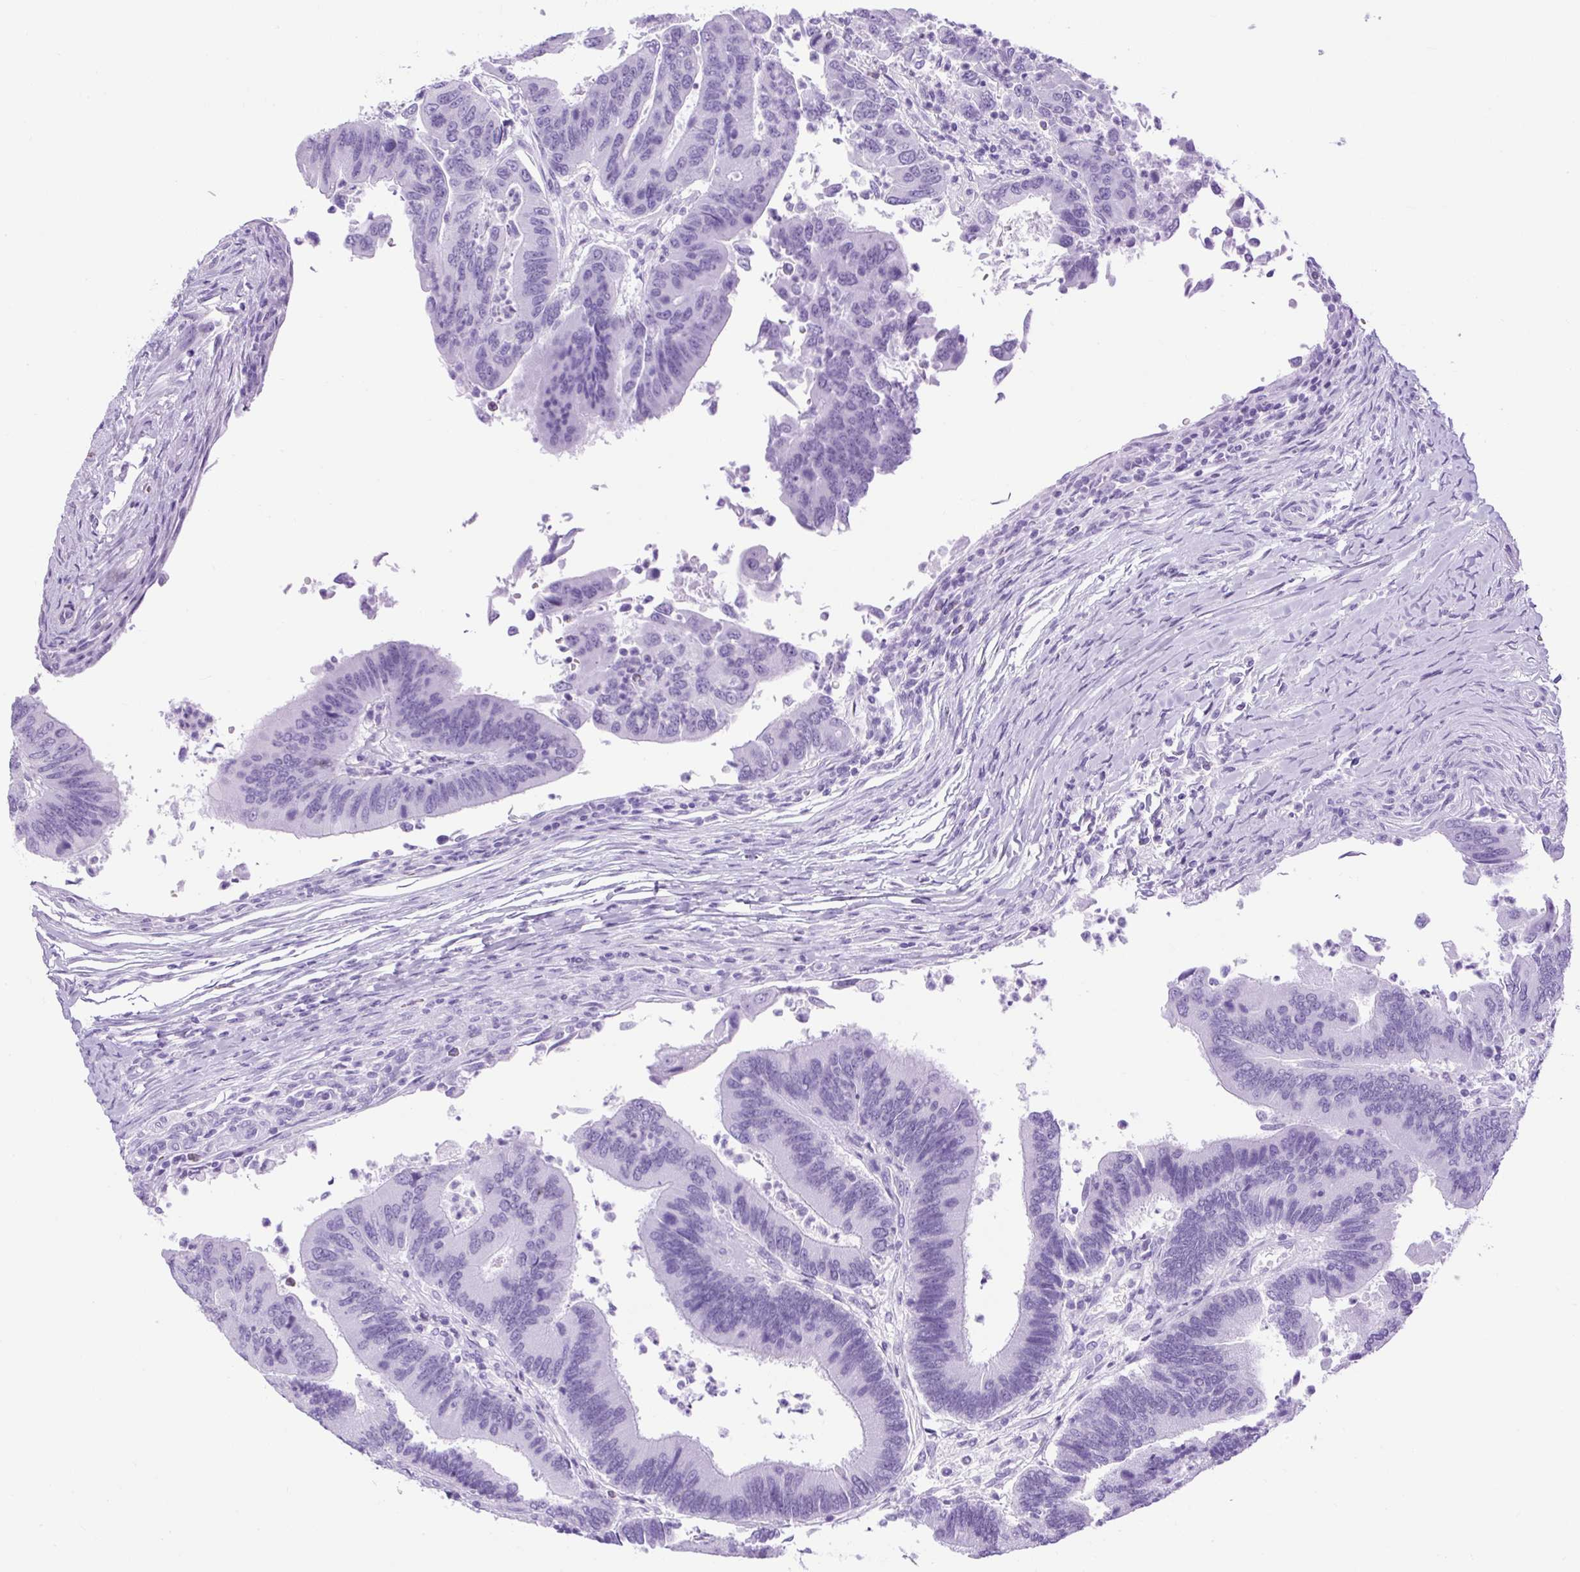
{"staining": {"intensity": "negative", "quantity": "none", "location": "none"}, "tissue": "colorectal cancer", "cell_type": "Tumor cells", "image_type": "cancer", "snomed": [{"axis": "morphology", "description": "Adenocarcinoma, NOS"}, {"axis": "topography", "description": "Colon"}], "caption": "The IHC micrograph has no significant positivity in tumor cells of colorectal cancer tissue. (DAB (3,3'-diaminobenzidine) IHC with hematoxylin counter stain).", "gene": "VWA7", "patient": {"sex": "female", "age": 67}}